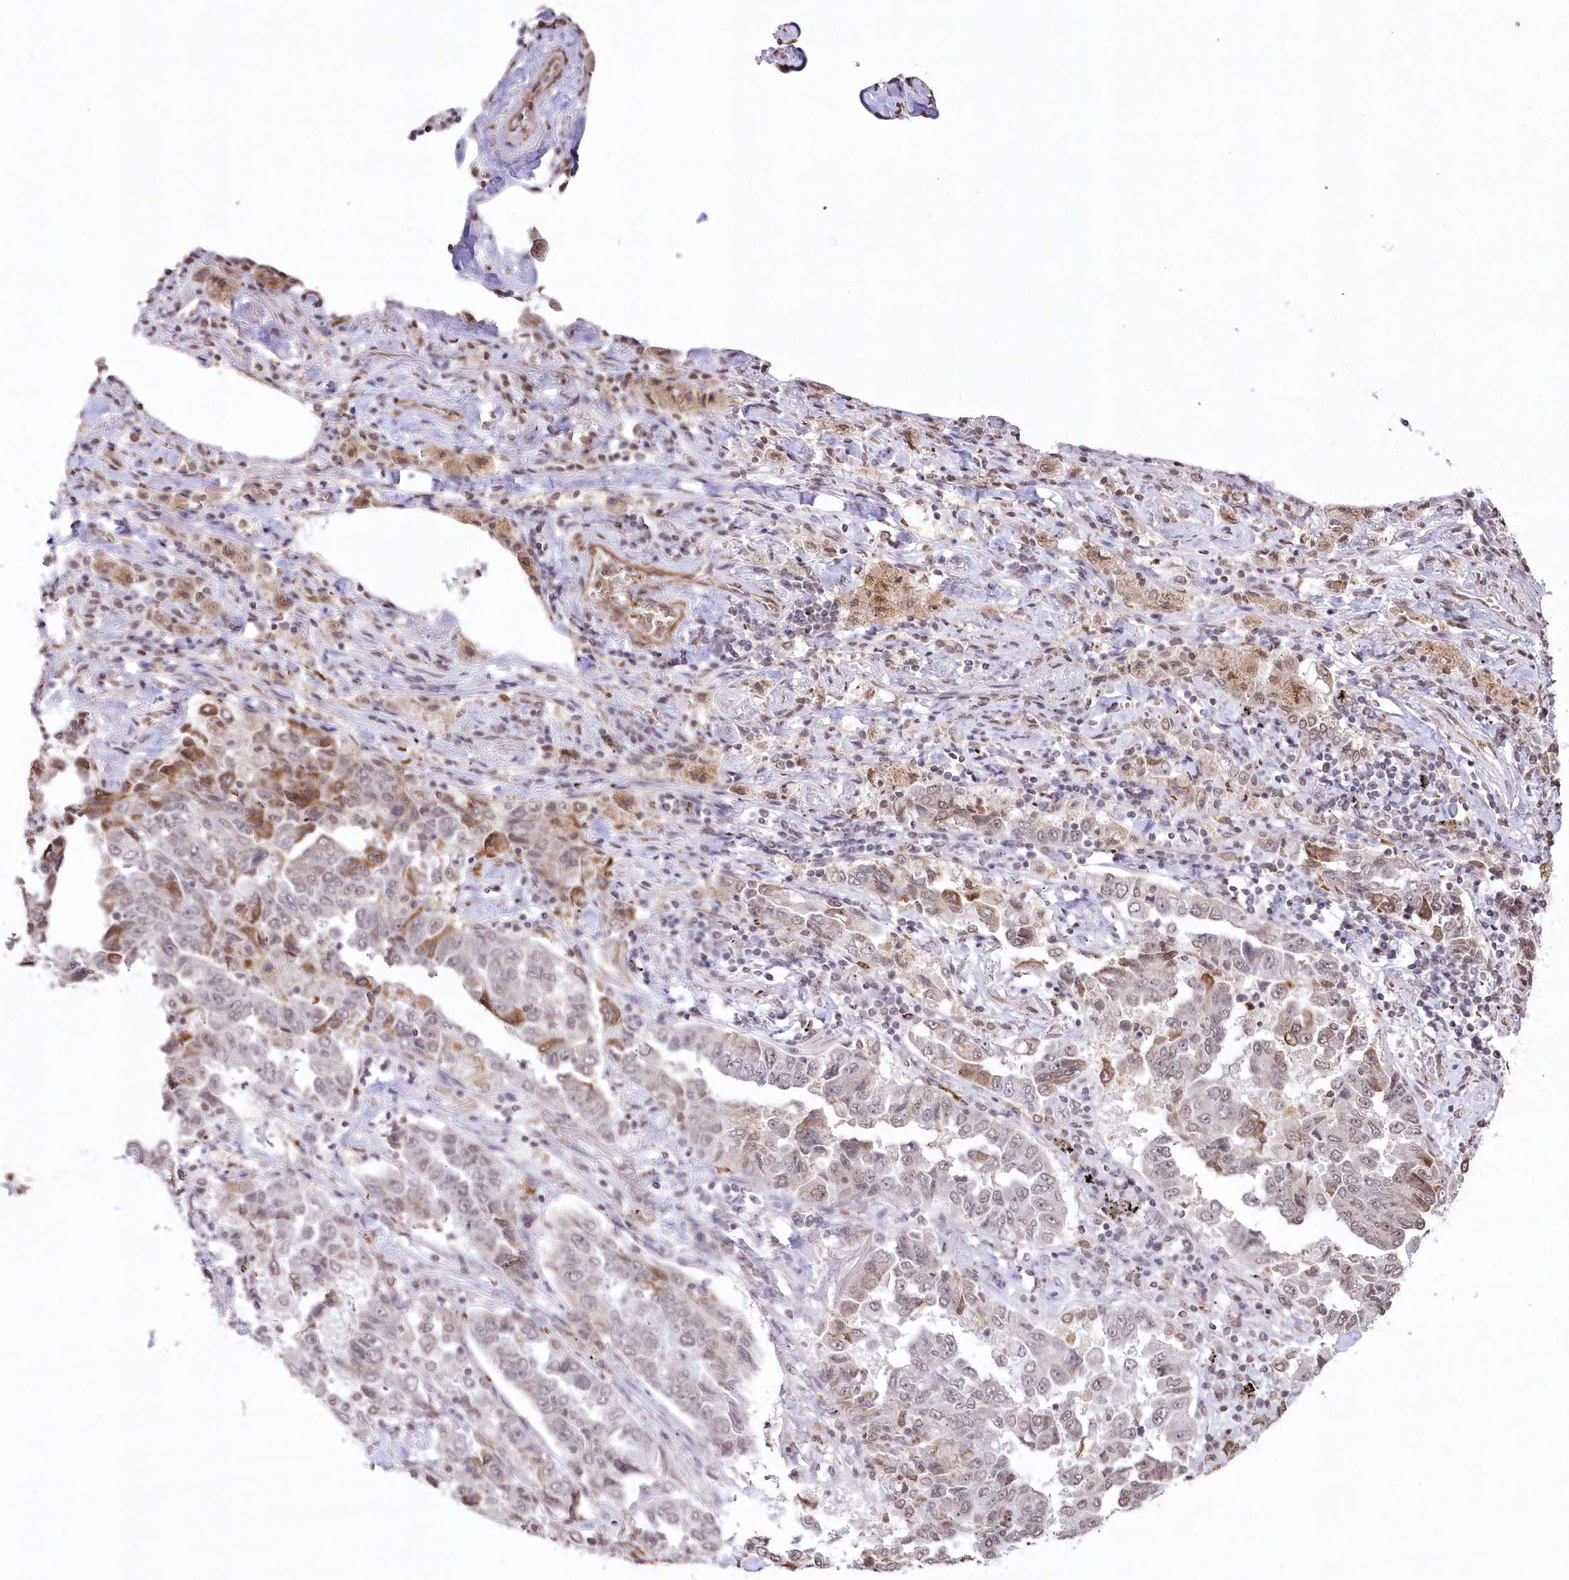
{"staining": {"intensity": "moderate", "quantity": "<25%", "location": "cytoplasmic/membranous"}, "tissue": "lung cancer", "cell_type": "Tumor cells", "image_type": "cancer", "snomed": [{"axis": "morphology", "description": "Adenocarcinoma, NOS"}, {"axis": "topography", "description": "Lung"}], "caption": "This is an image of immunohistochemistry staining of lung cancer (adenocarcinoma), which shows moderate positivity in the cytoplasmic/membranous of tumor cells.", "gene": "RBM27", "patient": {"sex": "female", "age": 51}}